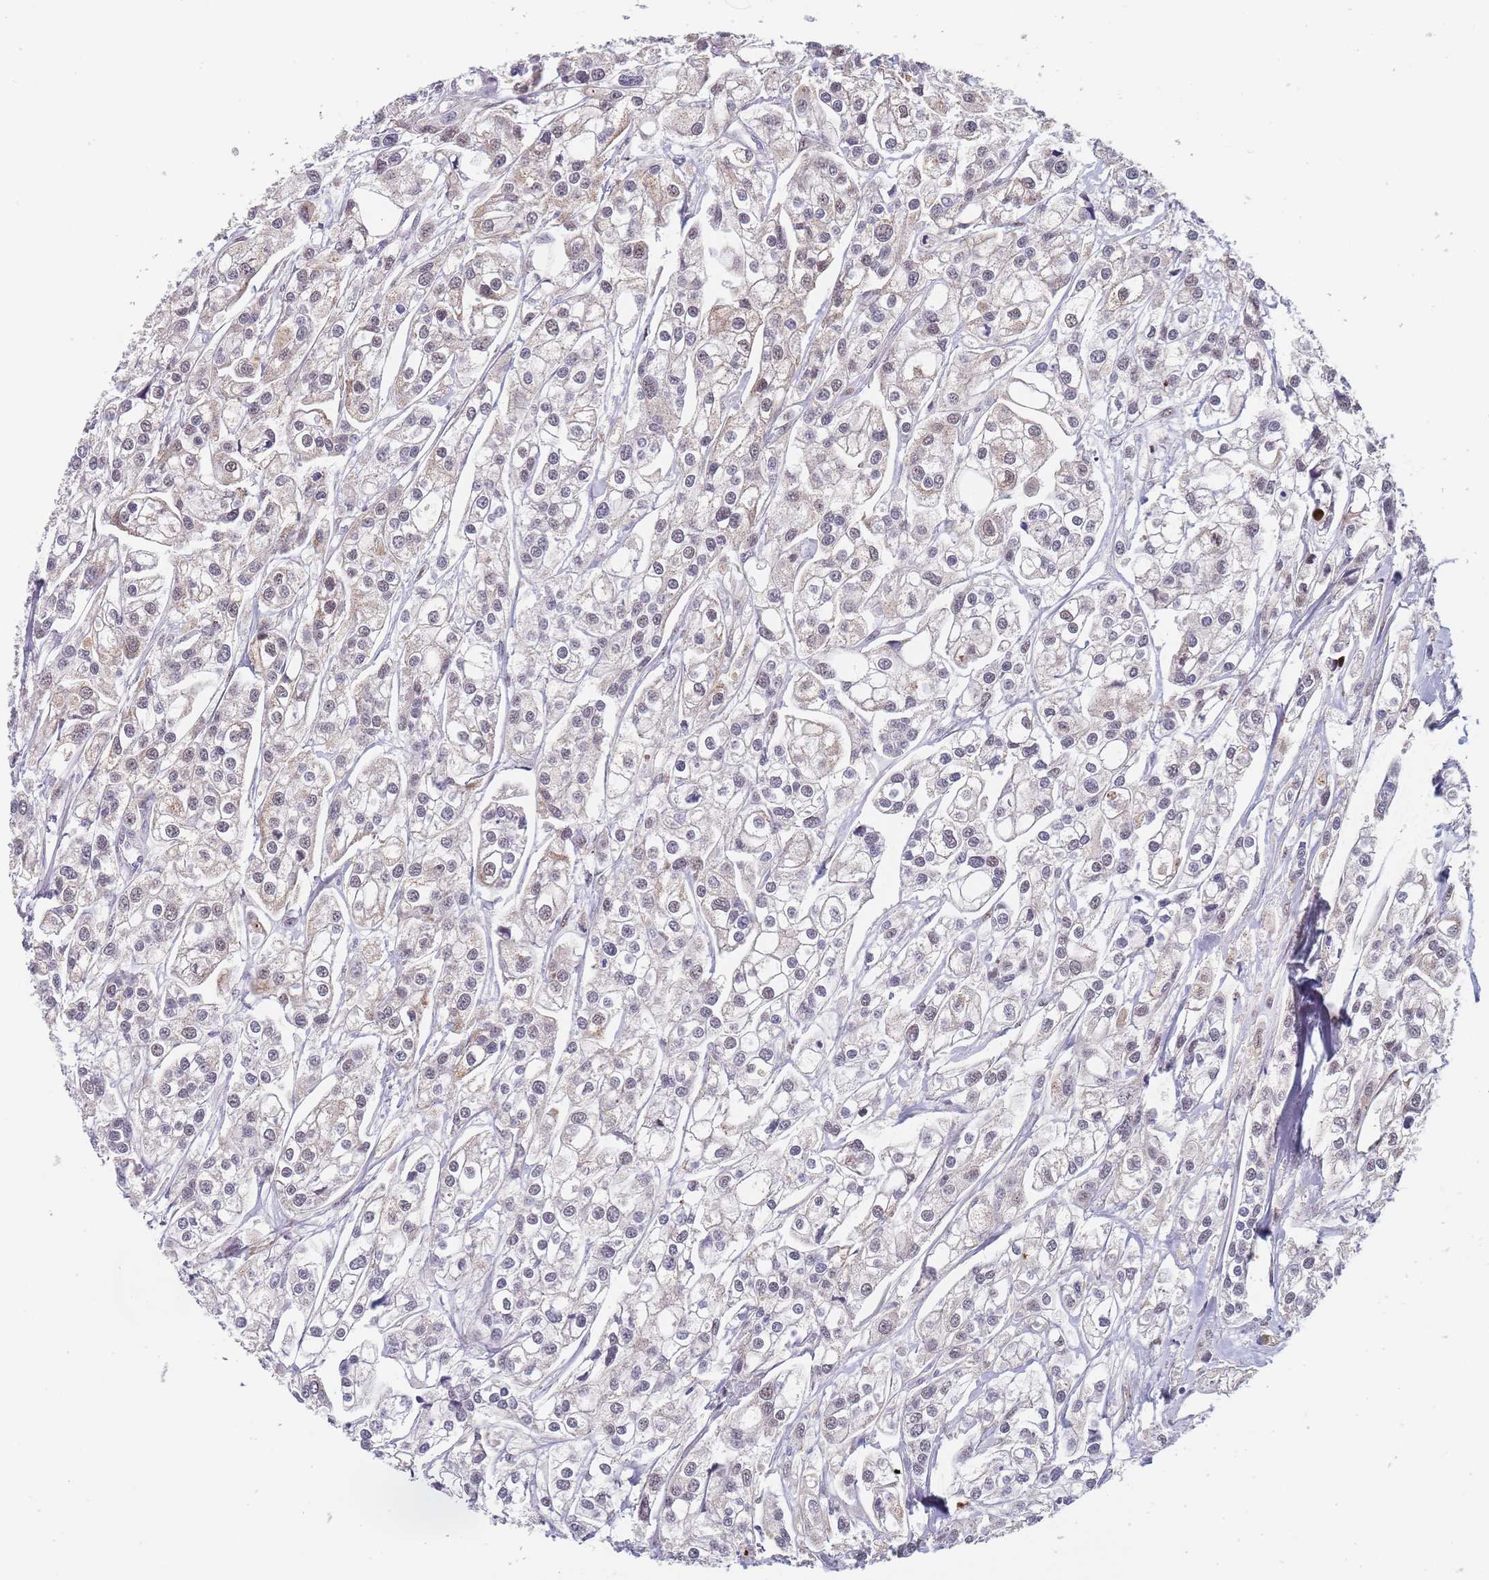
{"staining": {"intensity": "weak", "quantity": "<25%", "location": "nuclear"}, "tissue": "urothelial cancer", "cell_type": "Tumor cells", "image_type": "cancer", "snomed": [{"axis": "morphology", "description": "Urothelial carcinoma, High grade"}, {"axis": "topography", "description": "Urinary bladder"}], "caption": "Immunohistochemistry (IHC) of urothelial carcinoma (high-grade) exhibits no expression in tumor cells.", "gene": "PLCL2", "patient": {"sex": "male", "age": 67}}